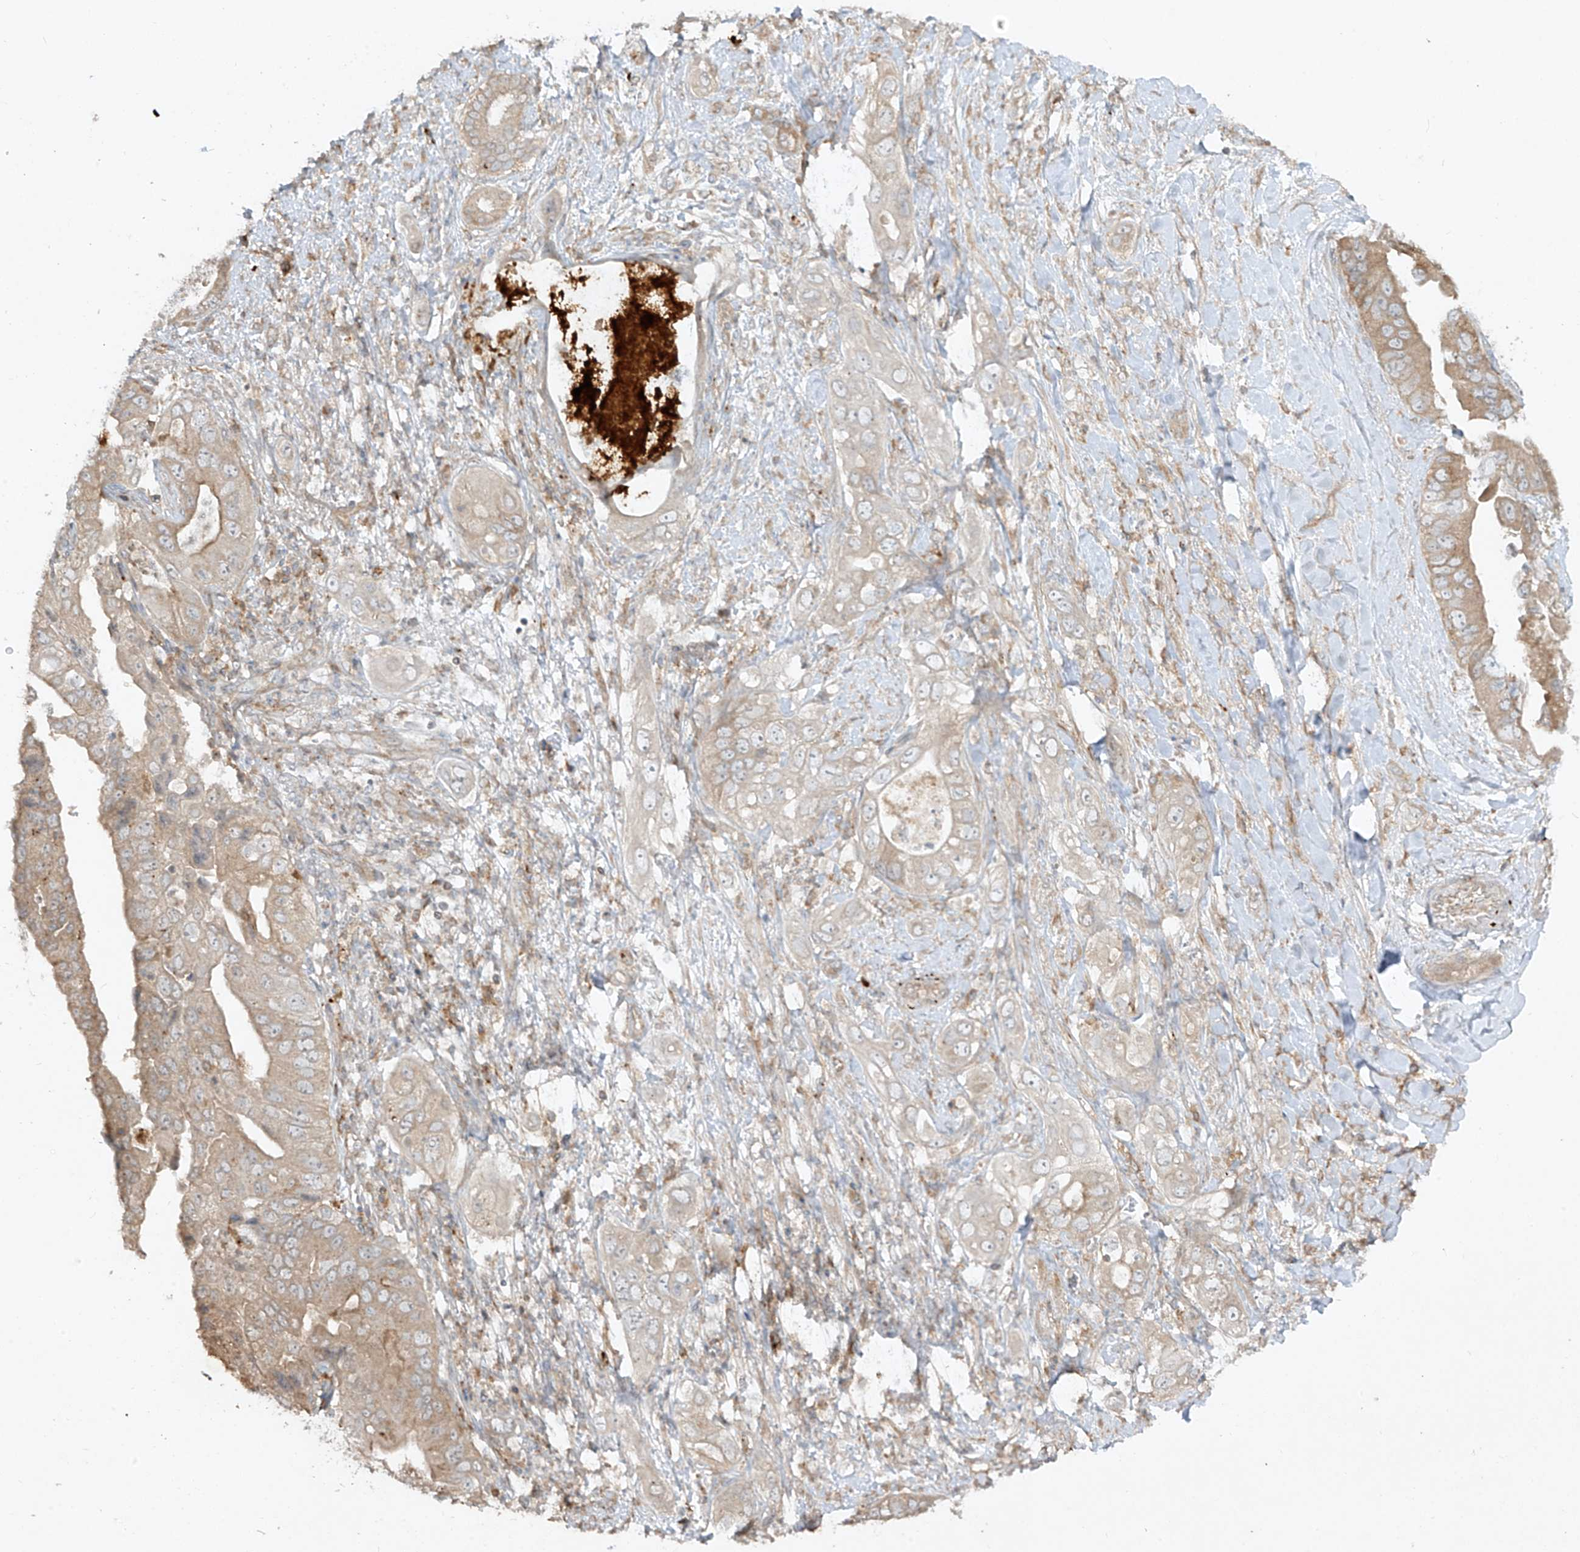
{"staining": {"intensity": "weak", "quantity": "25%-75%", "location": "cytoplasmic/membranous"}, "tissue": "pancreatic cancer", "cell_type": "Tumor cells", "image_type": "cancer", "snomed": [{"axis": "morphology", "description": "Adenocarcinoma, NOS"}, {"axis": "topography", "description": "Pancreas"}], "caption": "The micrograph displays immunohistochemical staining of pancreatic cancer. There is weak cytoplasmic/membranous expression is appreciated in approximately 25%-75% of tumor cells.", "gene": "LDAH", "patient": {"sex": "female", "age": 78}}